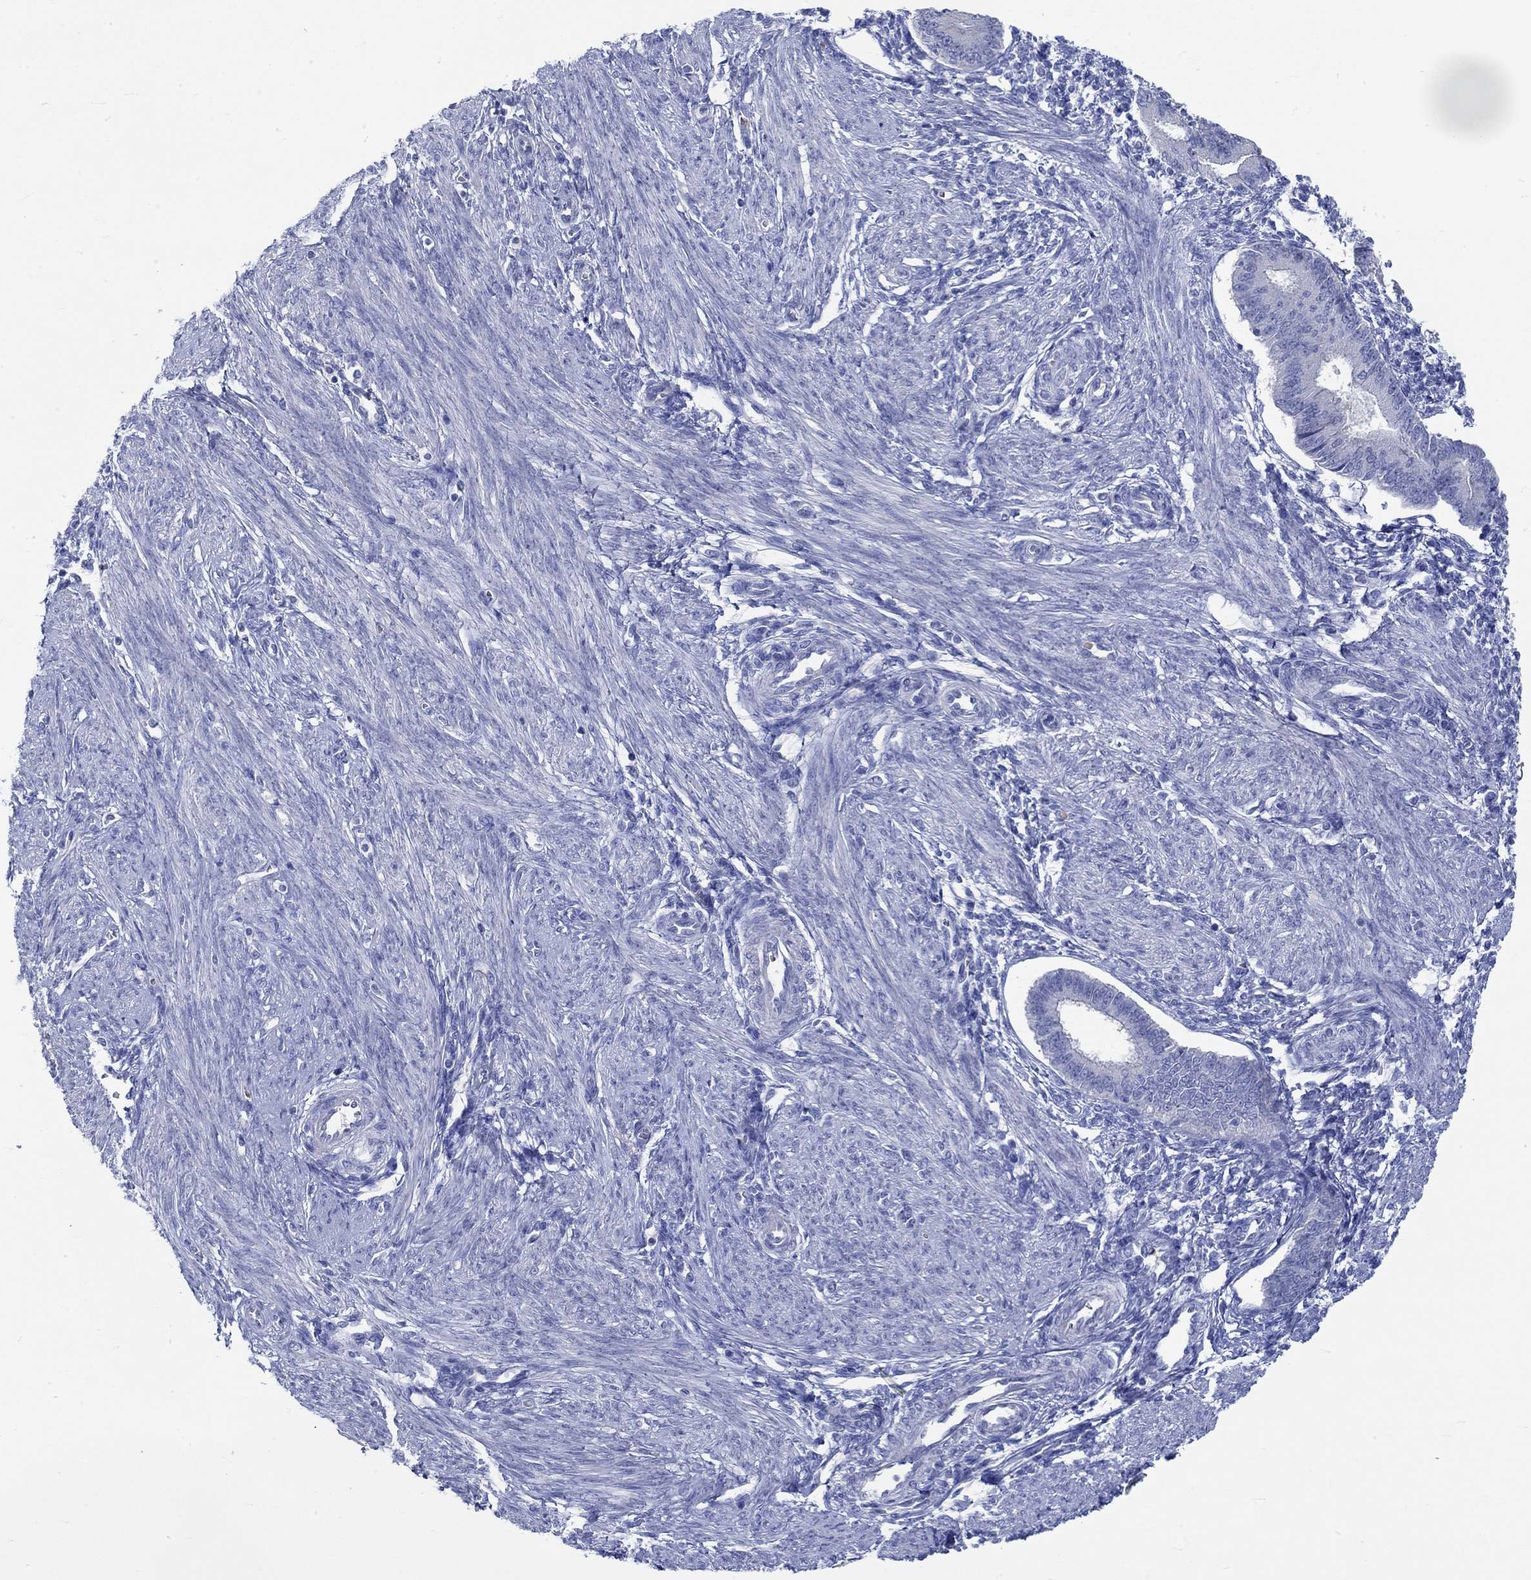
{"staining": {"intensity": "negative", "quantity": "none", "location": "none"}, "tissue": "endometrium", "cell_type": "Cells in endometrial stroma", "image_type": "normal", "snomed": [{"axis": "morphology", "description": "Normal tissue, NOS"}, {"axis": "topography", "description": "Endometrium"}], "caption": "Endometrium stained for a protein using immunohistochemistry reveals no expression cells in endometrial stroma.", "gene": "KCNA1", "patient": {"sex": "female", "age": 39}}